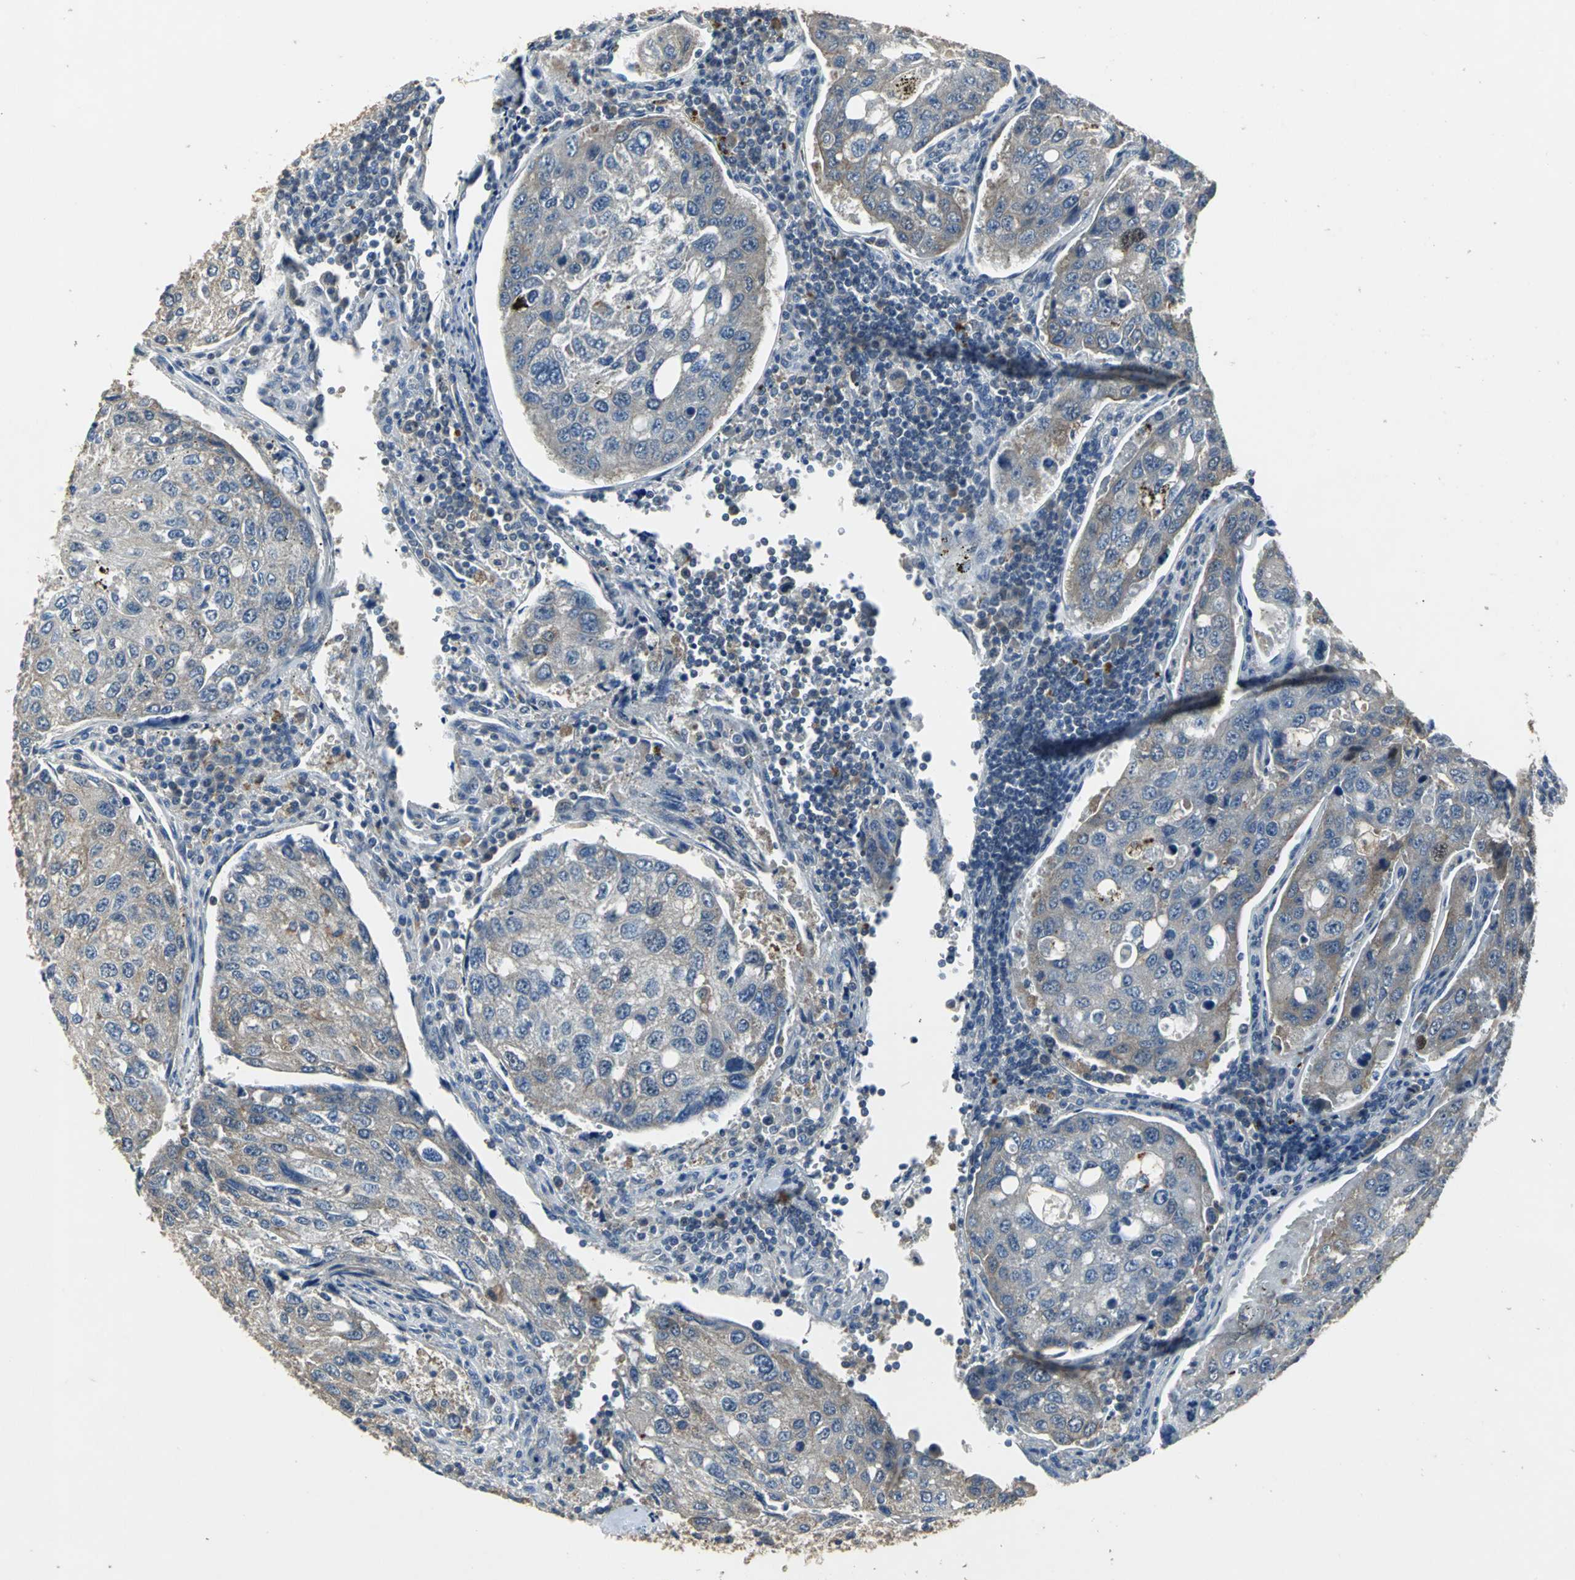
{"staining": {"intensity": "moderate", "quantity": ">75%", "location": "cytoplasmic/membranous"}, "tissue": "urothelial cancer", "cell_type": "Tumor cells", "image_type": "cancer", "snomed": [{"axis": "morphology", "description": "Urothelial carcinoma, High grade"}, {"axis": "topography", "description": "Lymph node"}, {"axis": "topography", "description": "Urinary bladder"}], "caption": "Protein expression analysis of human urothelial cancer reveals moderate cytoplasmic/membranous positivity in approximately >75% of tumor cells. (Stains: DAB in brown, nuclei in blue, Microscopy: brightfield microscopy at high magnification).", "gene": "OCLN", "patient": {"sex": "male", "age": 51}}